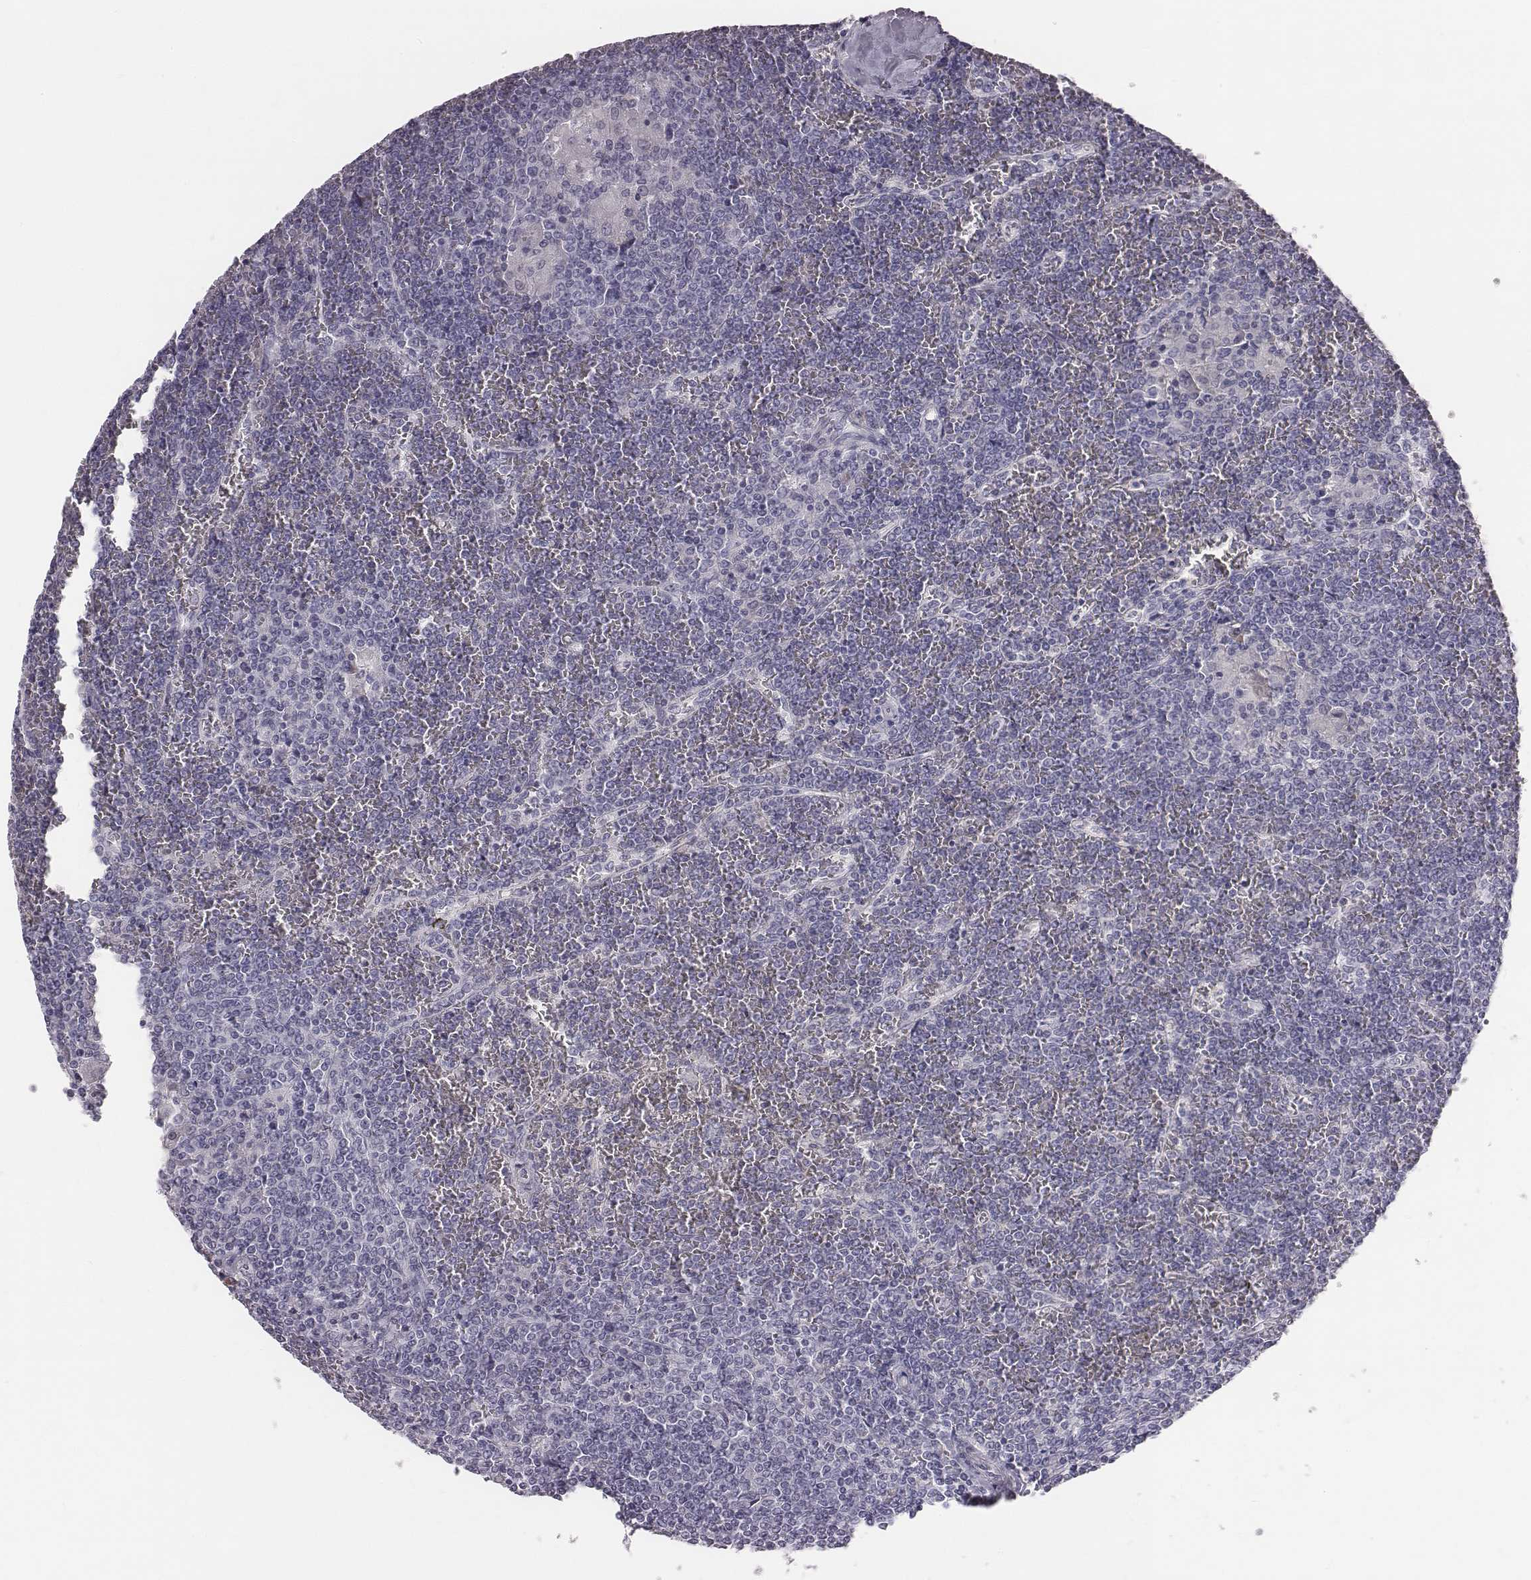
{"staining": {"intensity": "negative", "quantity": "none", "location": "none"}, "tissue": "lymphoma", "cell_type": "Tumor cells", "image_type": "cancer", "snomed": [{"axis": "morphology", "description": "Malignant lymphoma, non-Hodgkin's type, Low grade"}, {"axis": "topography", "description": "Spleen"}], "caption": "Malignant lymphoma, non-Hodgkin's type (low-grade) was stained to show a protein in brown. There is no significant staining in tumor cells.", "gene": "C6orf58", "patient": {"sex": "female", "age": 19}}